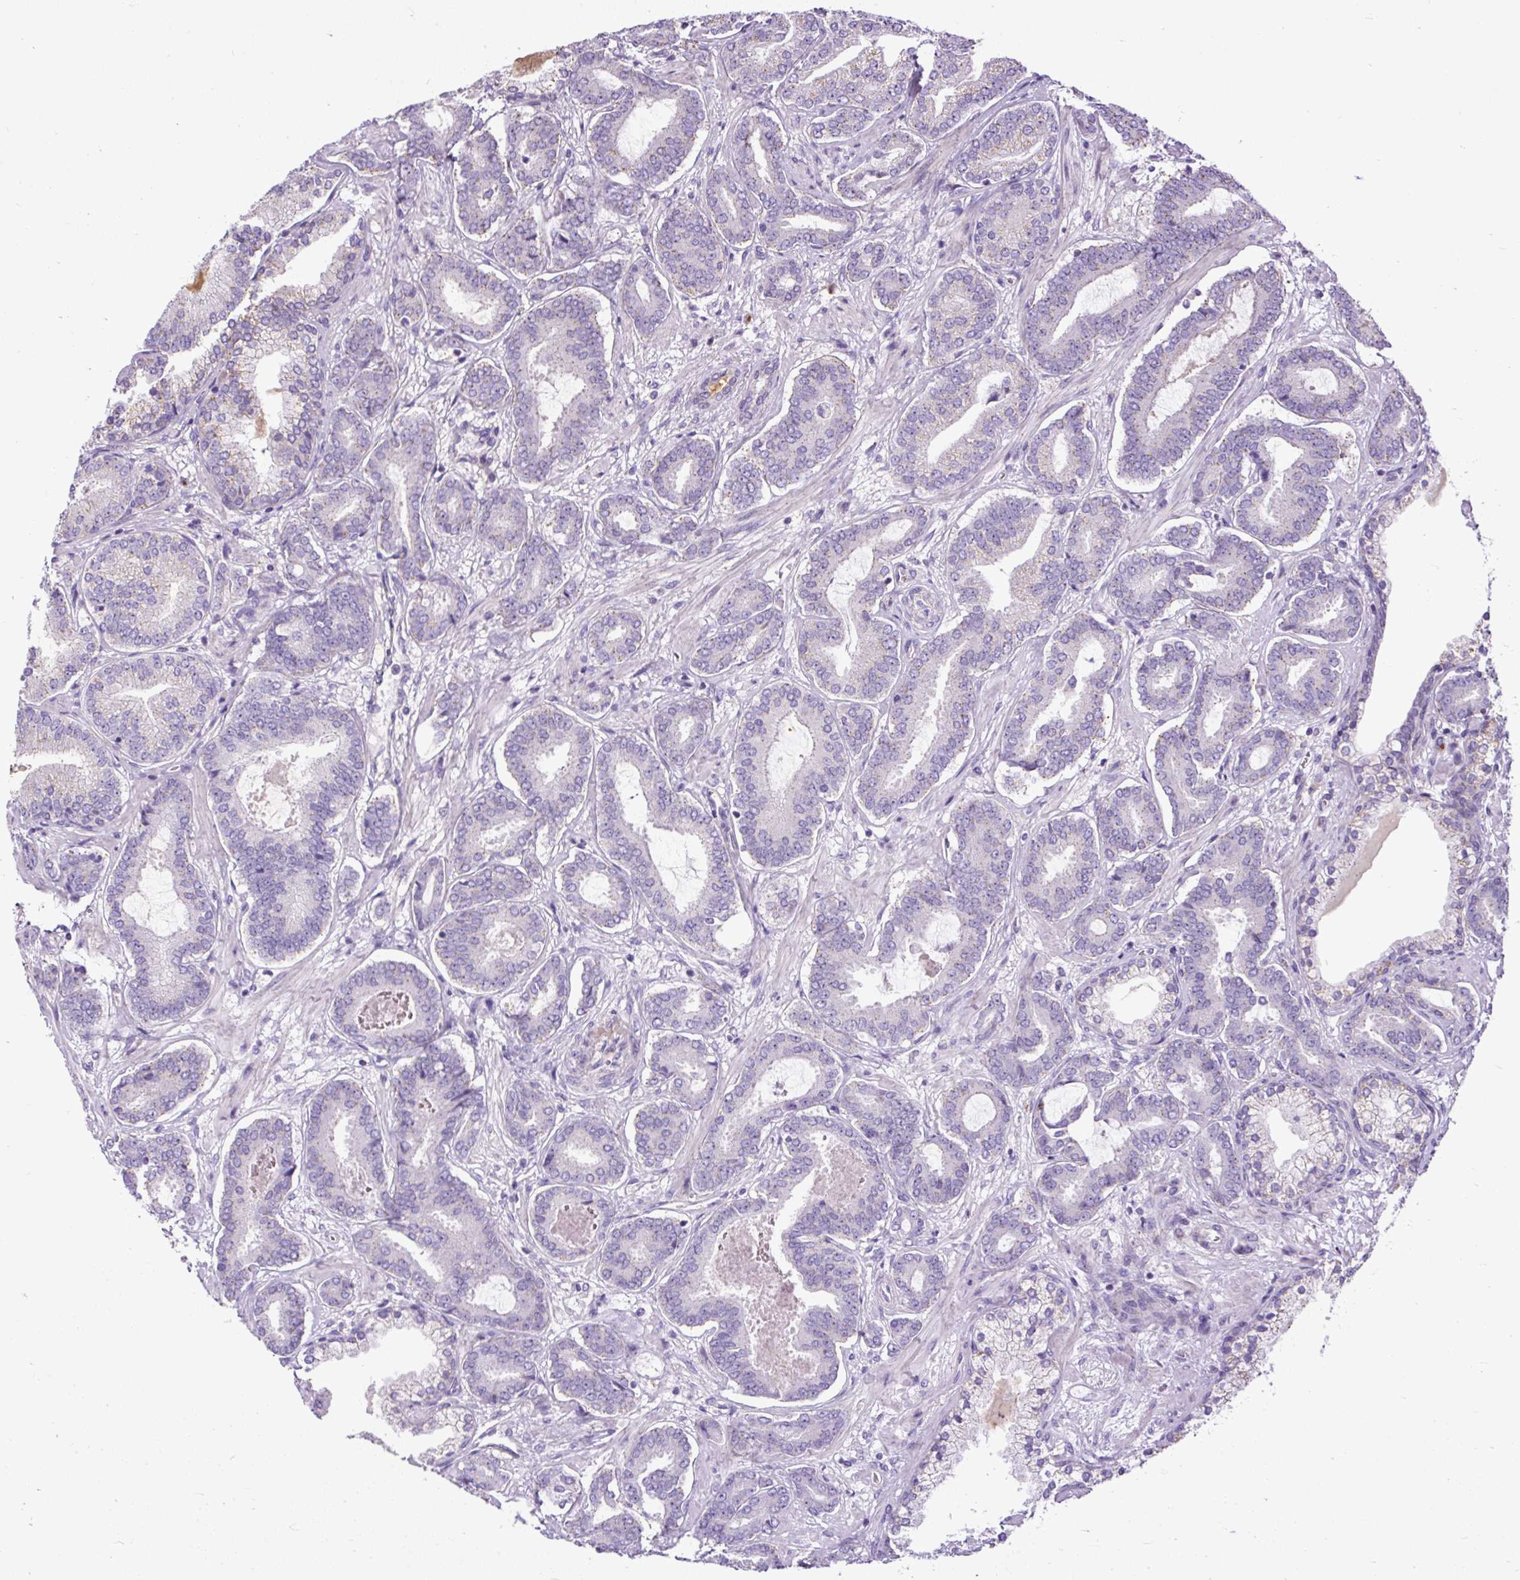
{"staining": {"intensity": "negative", "quantity": "none", "location": "none"}, "tissue": "prostate cancer", "cell_type": "Tumor cells", "image_type": "cancer", "snomed": [{"axis": "morphology", "description": "Adenocarcinoma, Low grade"}, {"axis": "topography", "description": "Prostate and seminal vesicle, NOS"}], "caption": "High magnification brightfield microscopy of prostate low-grade adenocarcinoma stained with DAB (3,3'-diaminobenzidine) (brown) and counterstained with hematoxylin (blue): tumor cells show no significant staining.", "gene": "CFAP47", "patient": {"sex": "male", "age": 61}}